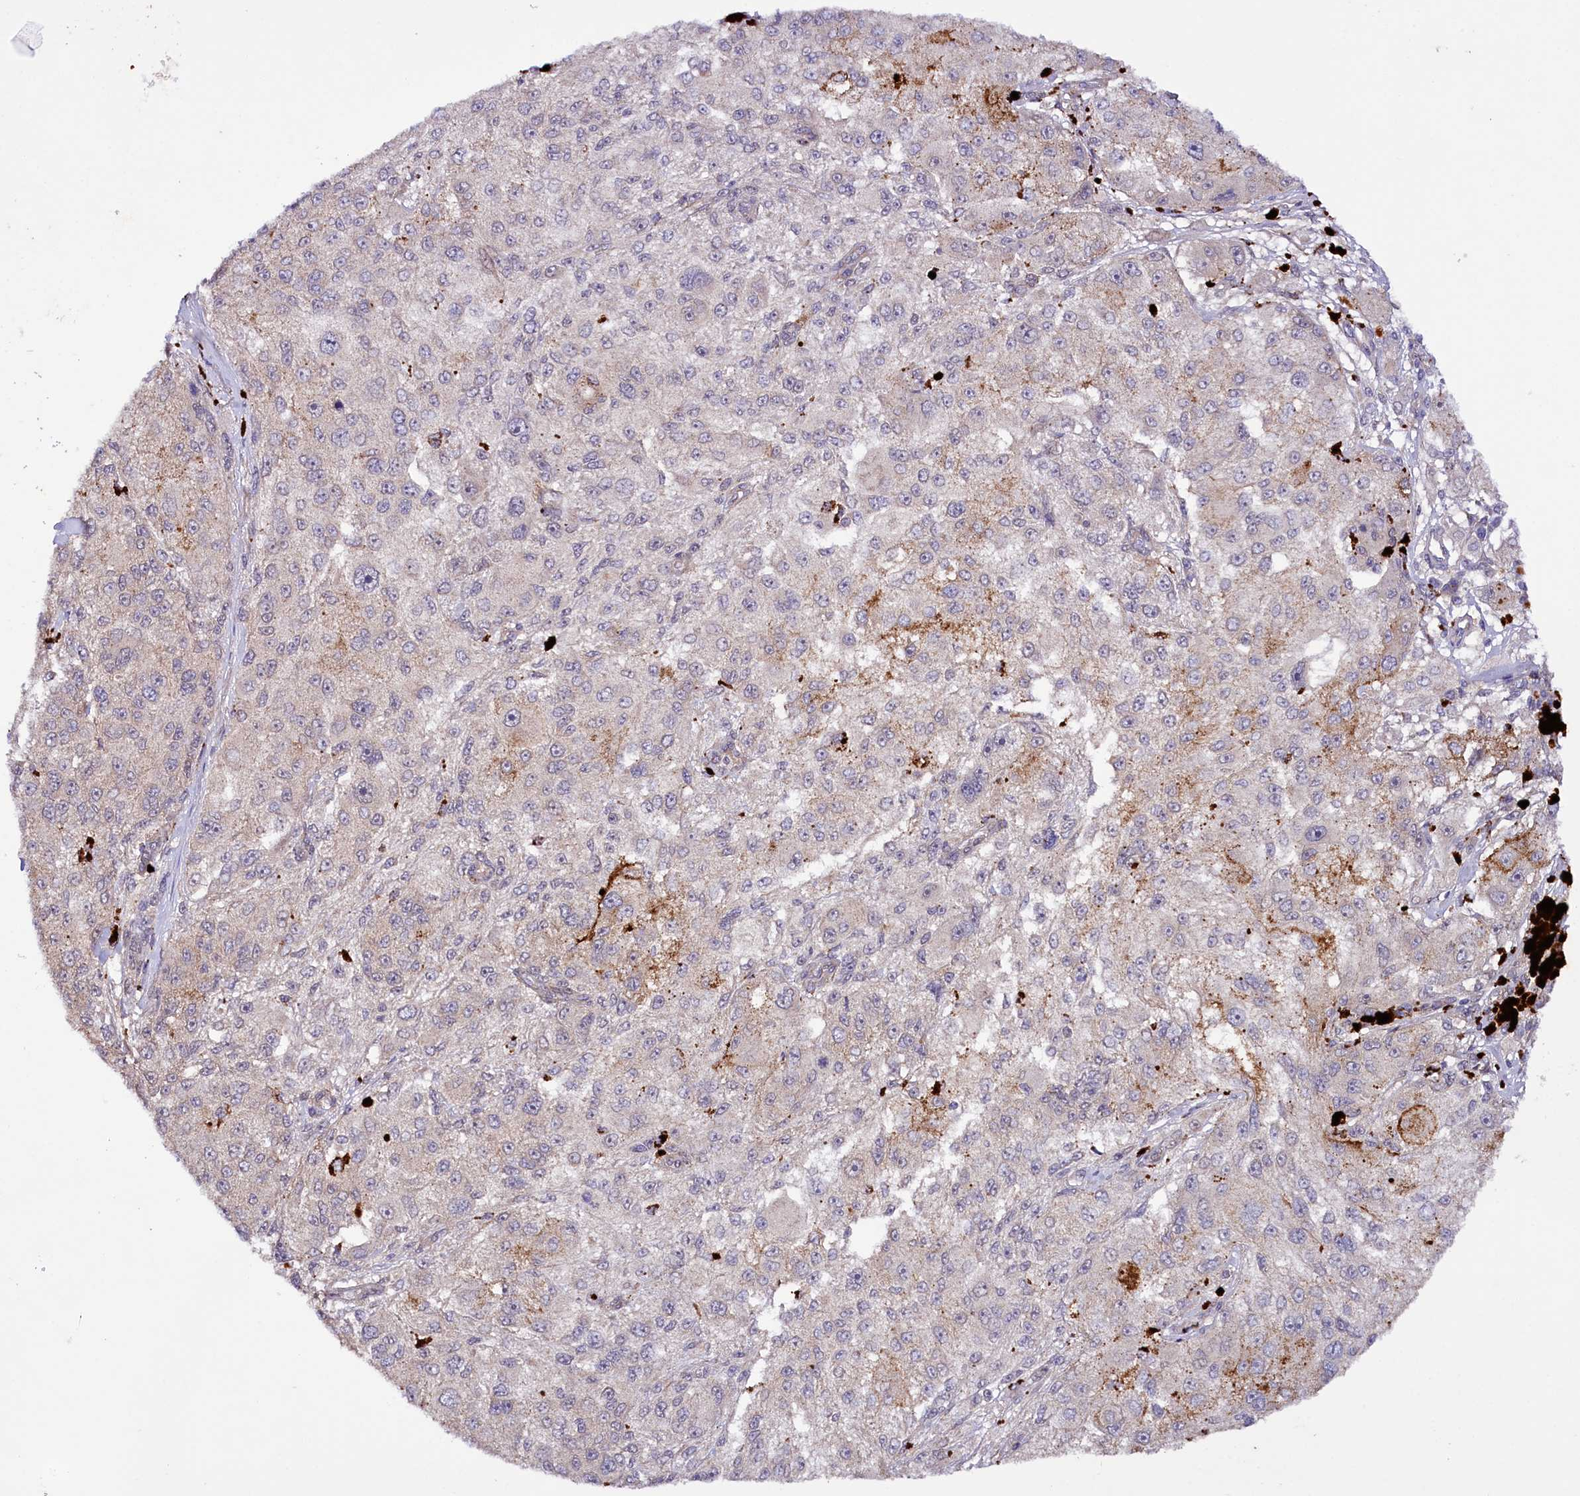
{"staining": {"intensity": "negative", "quantity": "none", "location": "none"}, "tissue": "melanoma", "cell_type": "Tumor cells", "image_type": "cancer", "snomed": [{"axis": "morphology", "description": "Necrosis, NOS"}, {"axis": "morphology", "description": "Malignant melanoma, NOS"}, {"axis": "topography", "description": "Skin"}], "caption": "Micrograph shows no protein expression in tumor cells of malignant melanoma tissue.", "gene": "PHLDB1", "patient": {"sex": "female", "age": 87}}